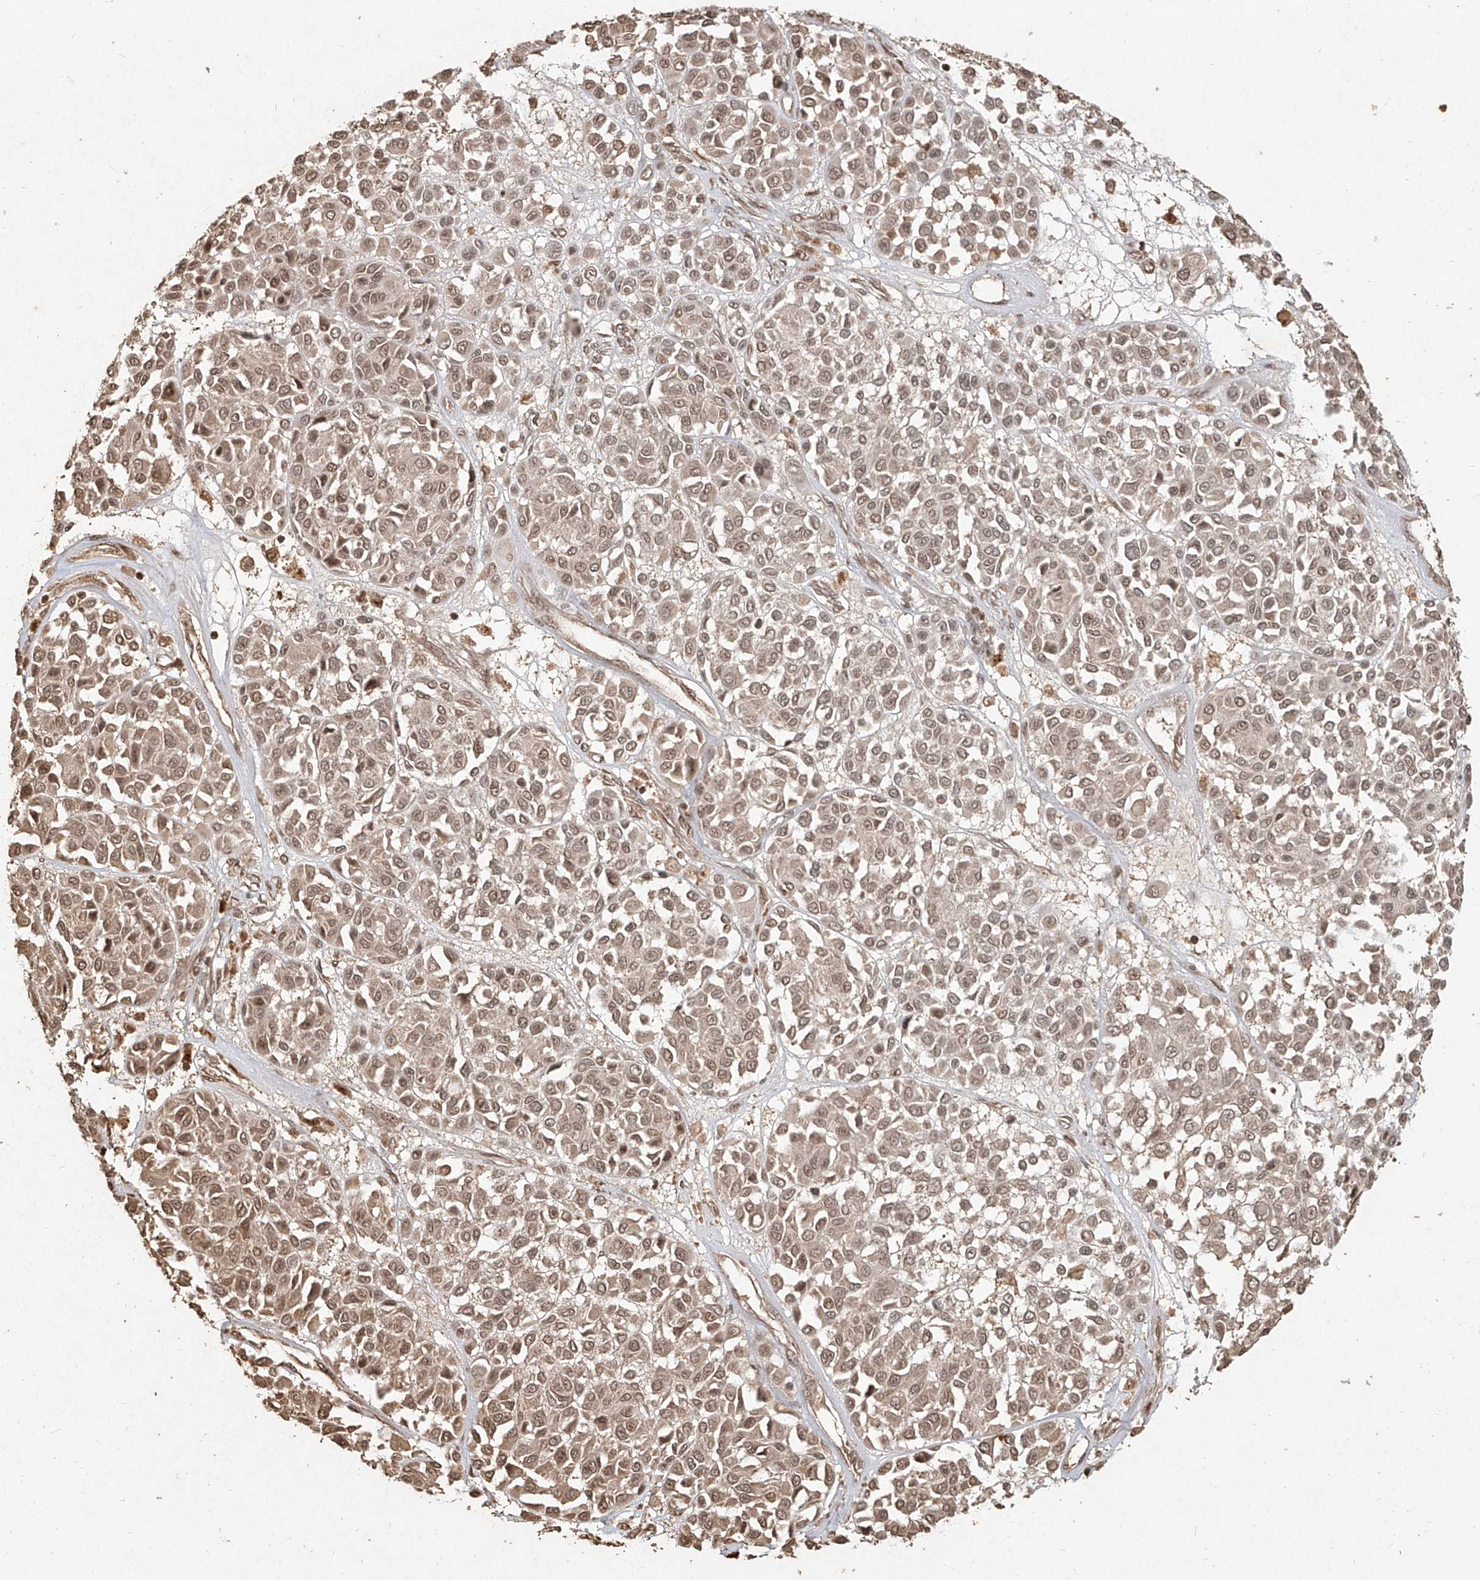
{"staining": {"intensity": "weak", "quantity": ">75%", "location": "cytoplasmic/membranous,nuclear"}, "tissue": "melanoma", "cell_type": "Tumor cells", "image_type": "cancer", "snomed": [{"axis": "morphology", "description": "Malignant melanoma, Metastatic site"}, {"axis": "topography", "description": "Soft tissue"}], "caption": "Melanoma stained with DAB (3,3'-diaminobenzidine) immunohistochemistry shows low levels of weak cytoplasmic/membranous and nuclear staining in about >75% of tumor cells. (Brightfield microscopy of DAB IHC at high magnification).", "gene": "UBE2K", "patient": {"sex": "male", "age": 41}}